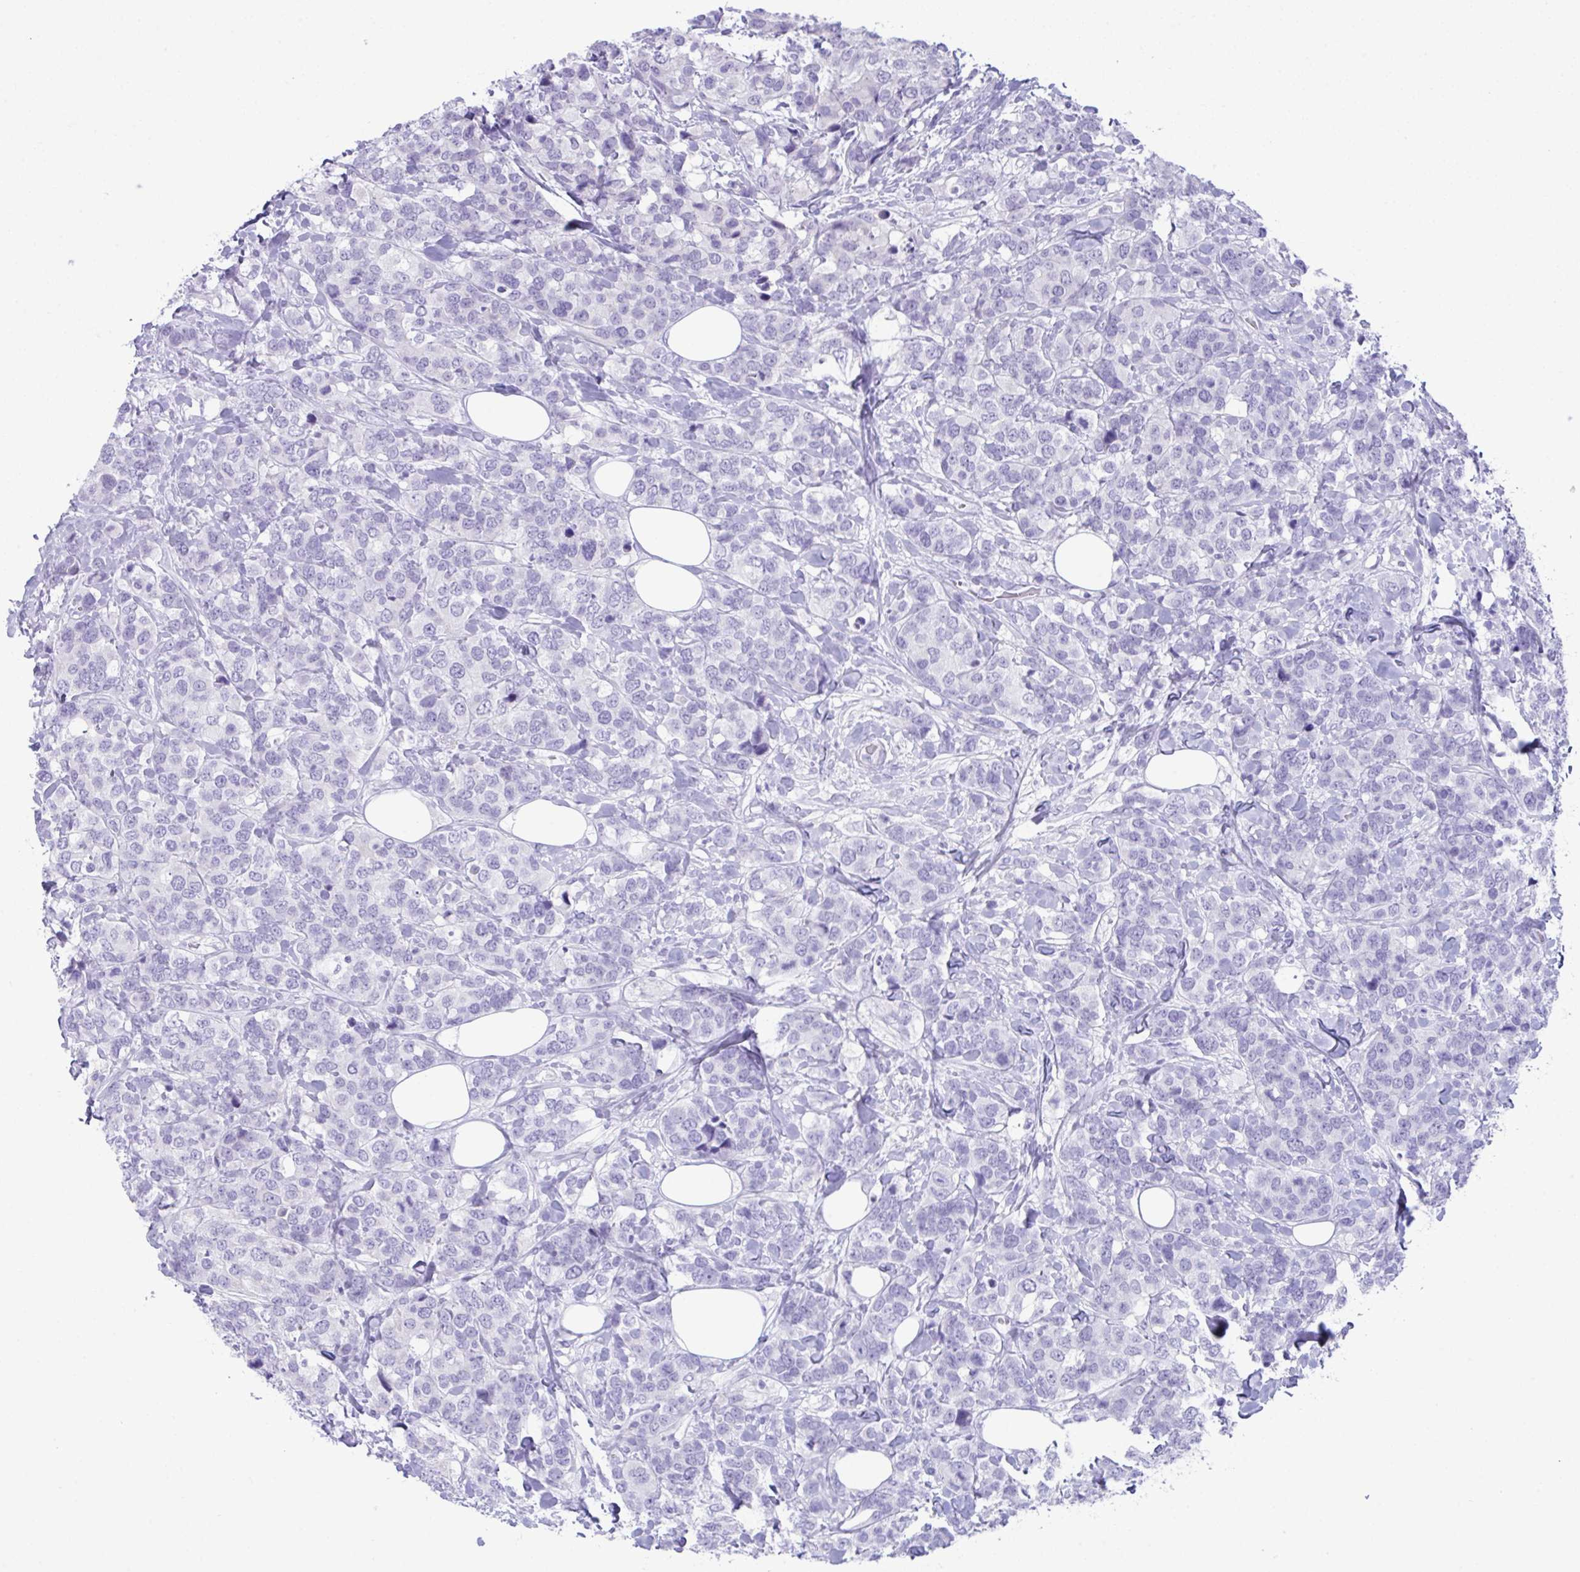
{"staining": {"intensity": "negative", "quantity": "none", "location": "none"}, "tissue": "breast cancer", "cell_type": "Tumor cells", "image_type": "cancer", "snomed": [{"axis": "morphology", "description": "Lobular carcinoma"}, {"axis": "topography", "description": "Breast"}], "caption": "A micrograph of human breast cancer is negative for staining in tumor cells. (IHC, brightfield microscopy, high magnification).", "gene": "PSCA", "patient": {"sex": "female", "age": 59}}